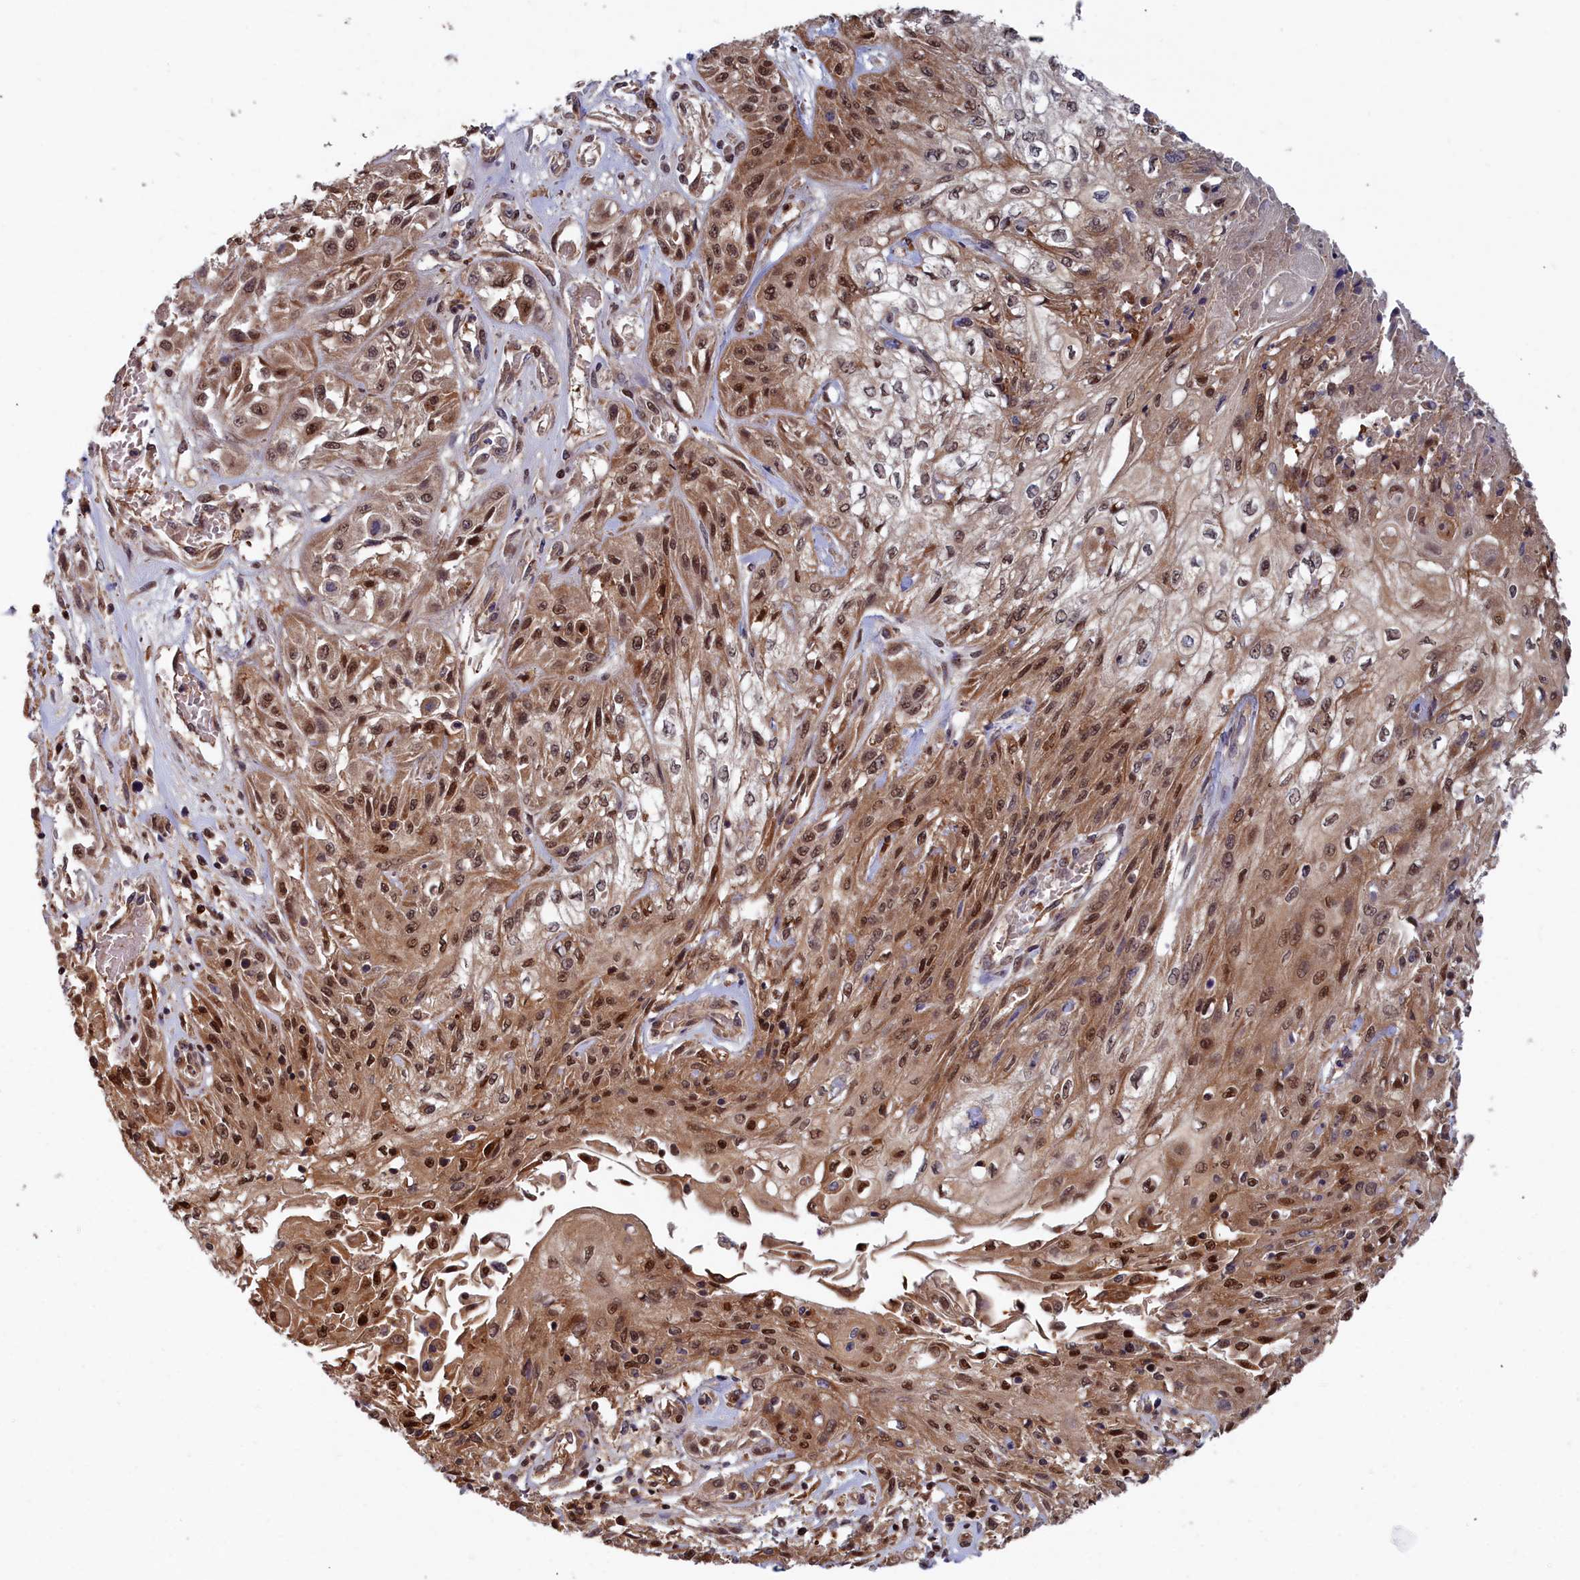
{"staining": {"intensity": "moderate", "quantity": ">75%", "location": "cytoplasmic/membranous,nuclear"}, "tissue": "skin cancer", "cell_type": "Tumor cells", "image_type": "cancer", "snomed": [{"axis": "morphology", "description": "Squamous cell carcinoma, NOS"}, {"axis": "morphology", "description": "Squamous cell carcinoma, metastatic, NOS"}, {"axis": "topography", "description": "Skin"}, {"axis": "topography", "description": "Lymph node"}], "caption": "Skin cancer stained with immunohistochemistry exhibits moderate cytoplasmic/membranous and nuclear staining in about >75% of tumor cells. (Stains: DAB (3,3'-diaminobenzidine) in brown, nuclei in blue, Microscopy: brightfield microscopy at high magnification).", "gene": "GFRA2", "patient": {"sex": "male", "age": 75}}